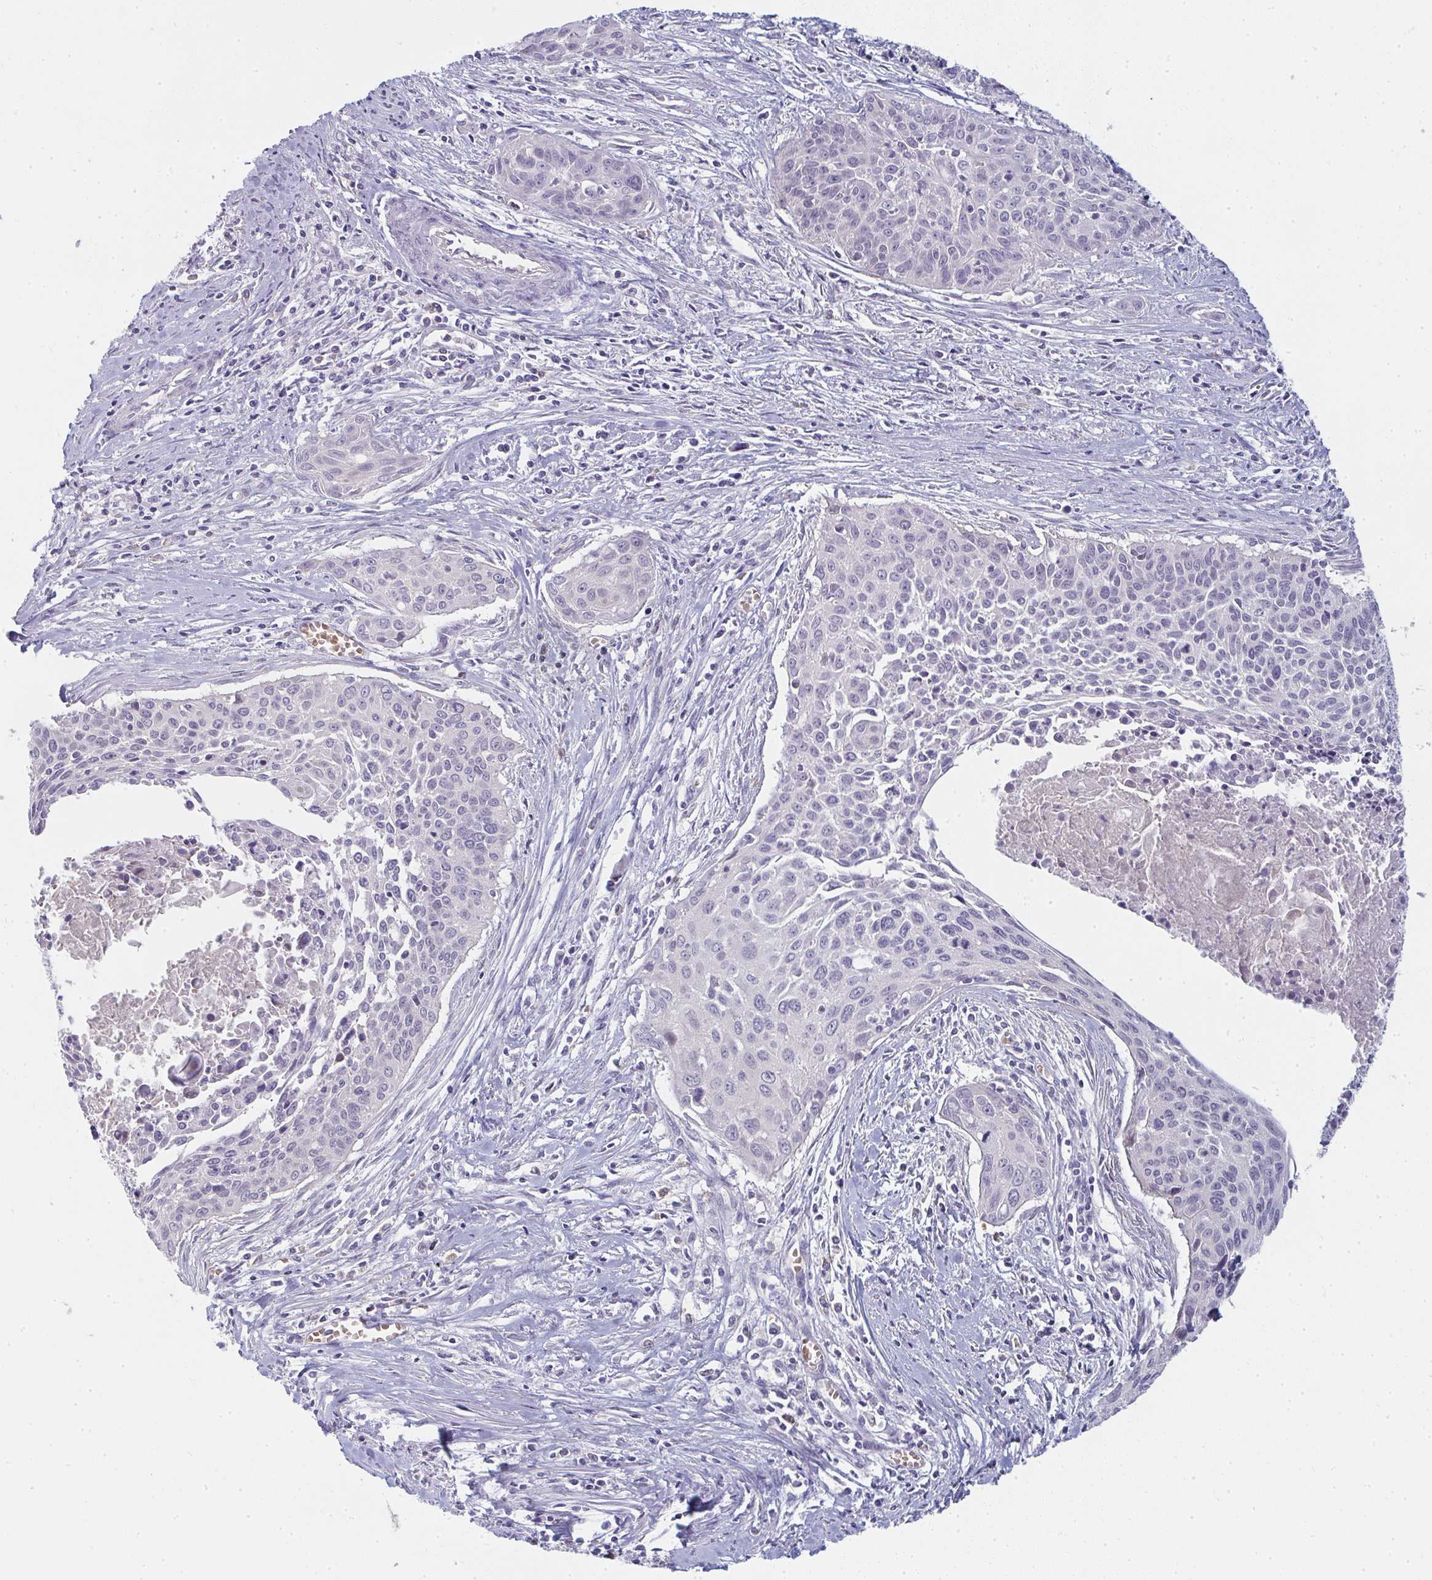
{"staining": {"intensity": "negative", "quantity": "none", "location": "none"}, "tissue": "cervical cancer", "cell_type": "Tumor cells", "image_type": "cancer", "snomed": [{"axis": "morphology", "description": "Squamous cell carcinoma, NOS"}, {"axis": "topography", "description": "Cervix"}], "caption": "Tumor cells show no significant protein expression in cervical squamous cell carcinoma. Brightfield microscopy of IHC stained with DAB (brown) and hematoxylin (blue), captured at high magnification.", "gene": "SHB", "patient": {"sex": "female", "age": 55}}